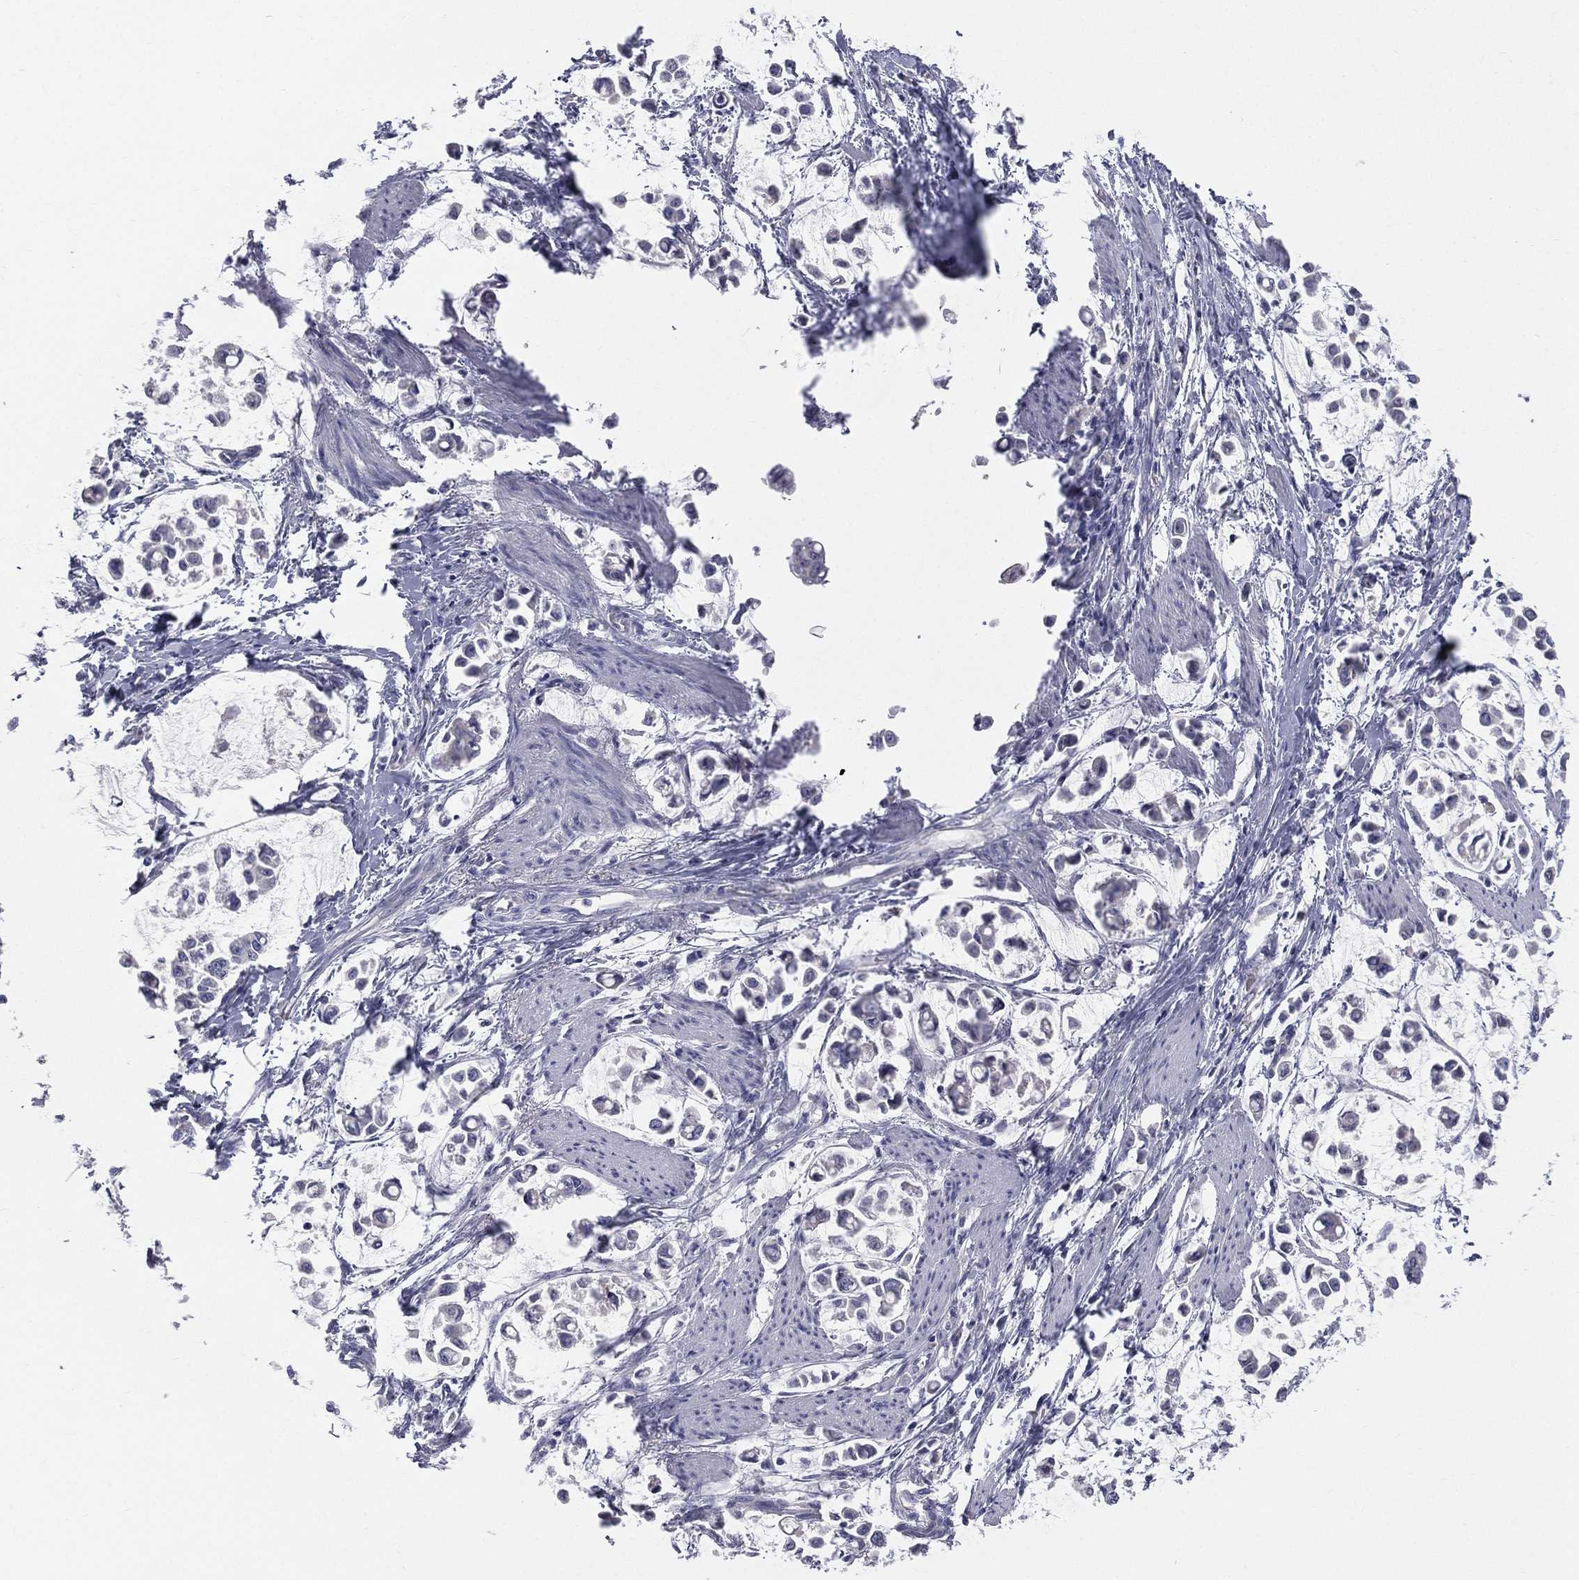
{"staining": {"intensity": "negative", "quantity": "none", "location": "none"}, "tissue": "stomach cancer", "cell_type": "Tumor cells", "image_type": "cancer", "snomed": [{"axis": "morphology", "description": "Adenocarcinoma, NOS"}, {"axis": "topography", "description": "Stomach"}], "caption": "Stomach cancer (adenocarcinoma) stained for a protein using immunohistochemistry shows no staining tumor cells.", "gene": "STK31", "patient": {"sex": "male", "age": 82}}